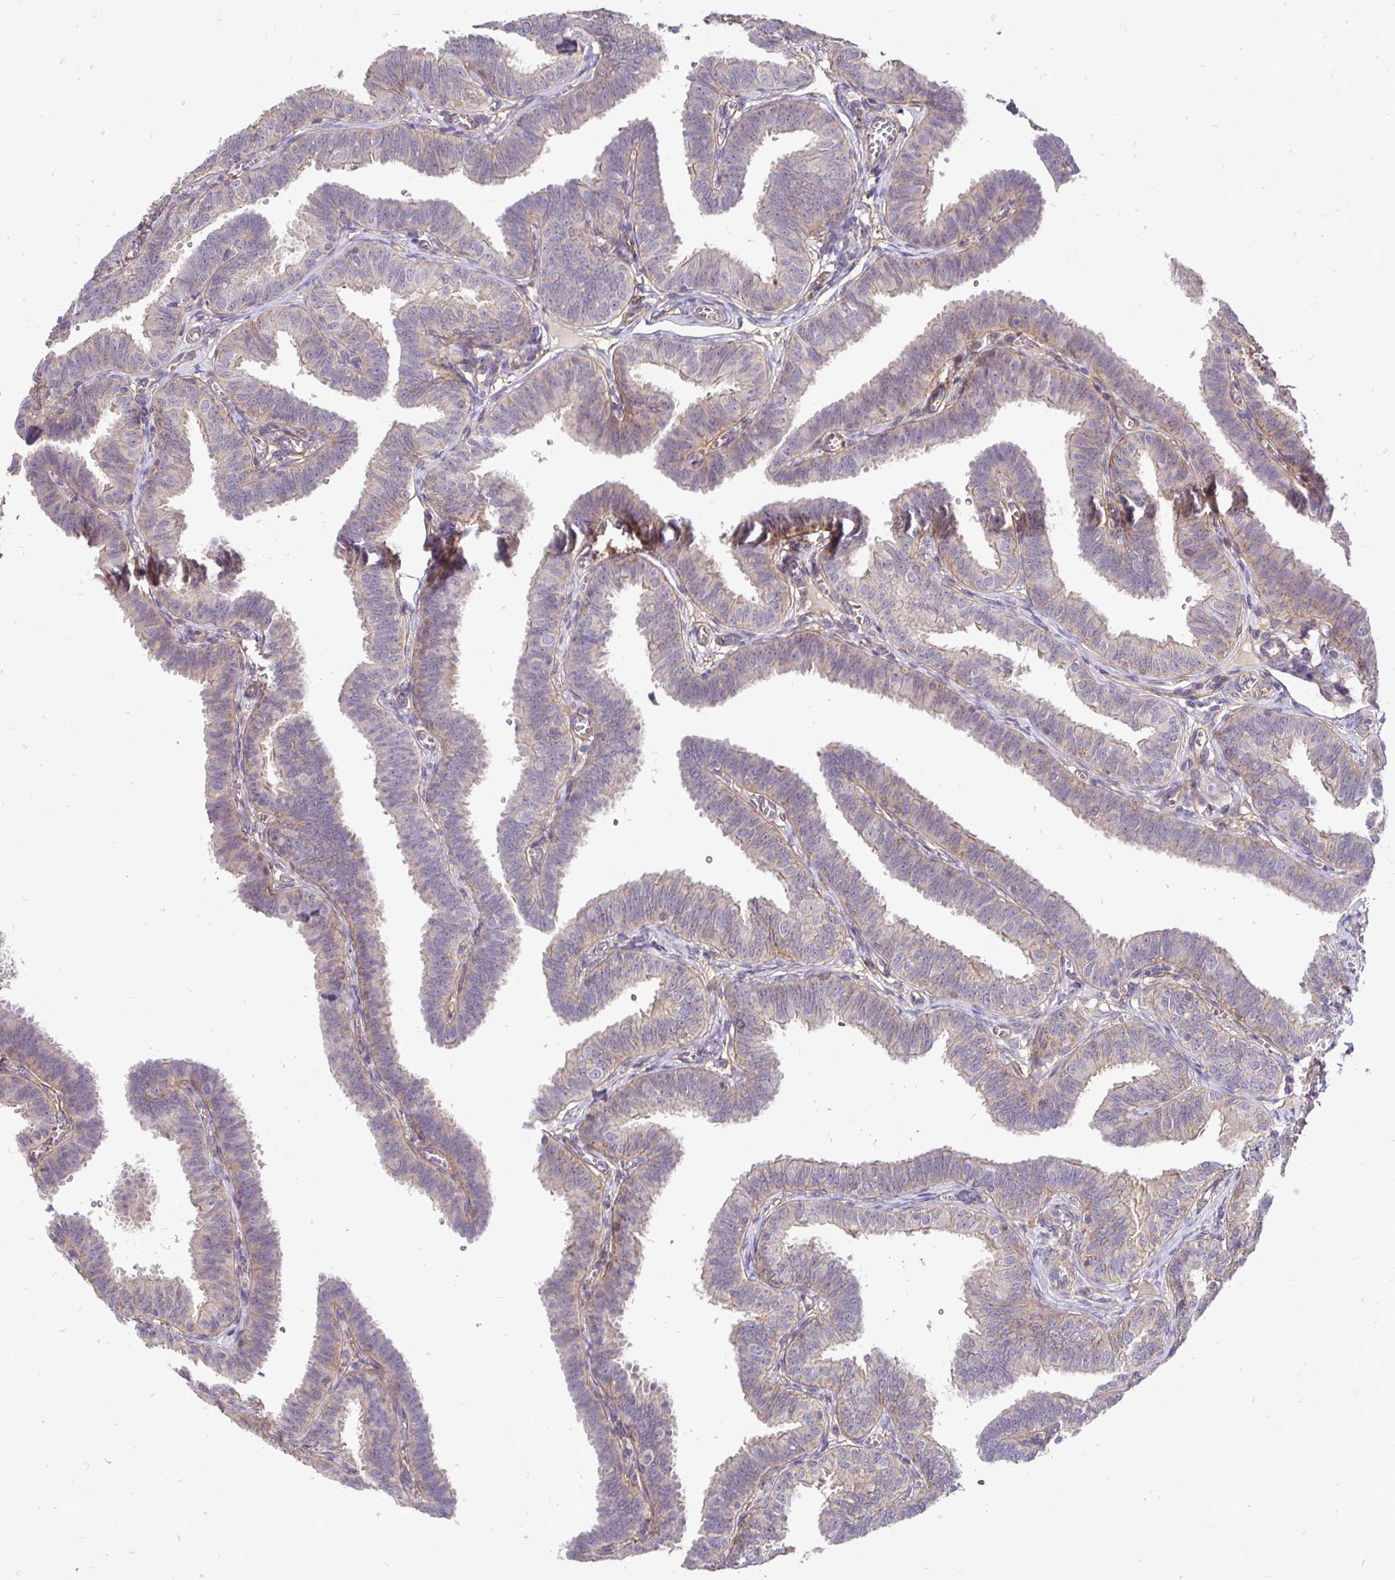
{"staining": {"intensity": "weak", "quantity": "25%-75%", "location": "cytoplasmic/membranous"}, "tissue": "fallopian tube", "cell_type": "Glandular cells", "image_type": "normal", "snomed": [{"axis": "morphology", "description": "Normal tissue, NOS"}, {"axis": "topography", "description": "Fallopian tube"}], "caption": "Protein analysis of normal fallopian tube demonstrates weak cytoplasmic/membranous staining in about 25%-75% of glandular cells.", "gene": "SLC9A1", "patient": {"sex": "female", "age": 25}}